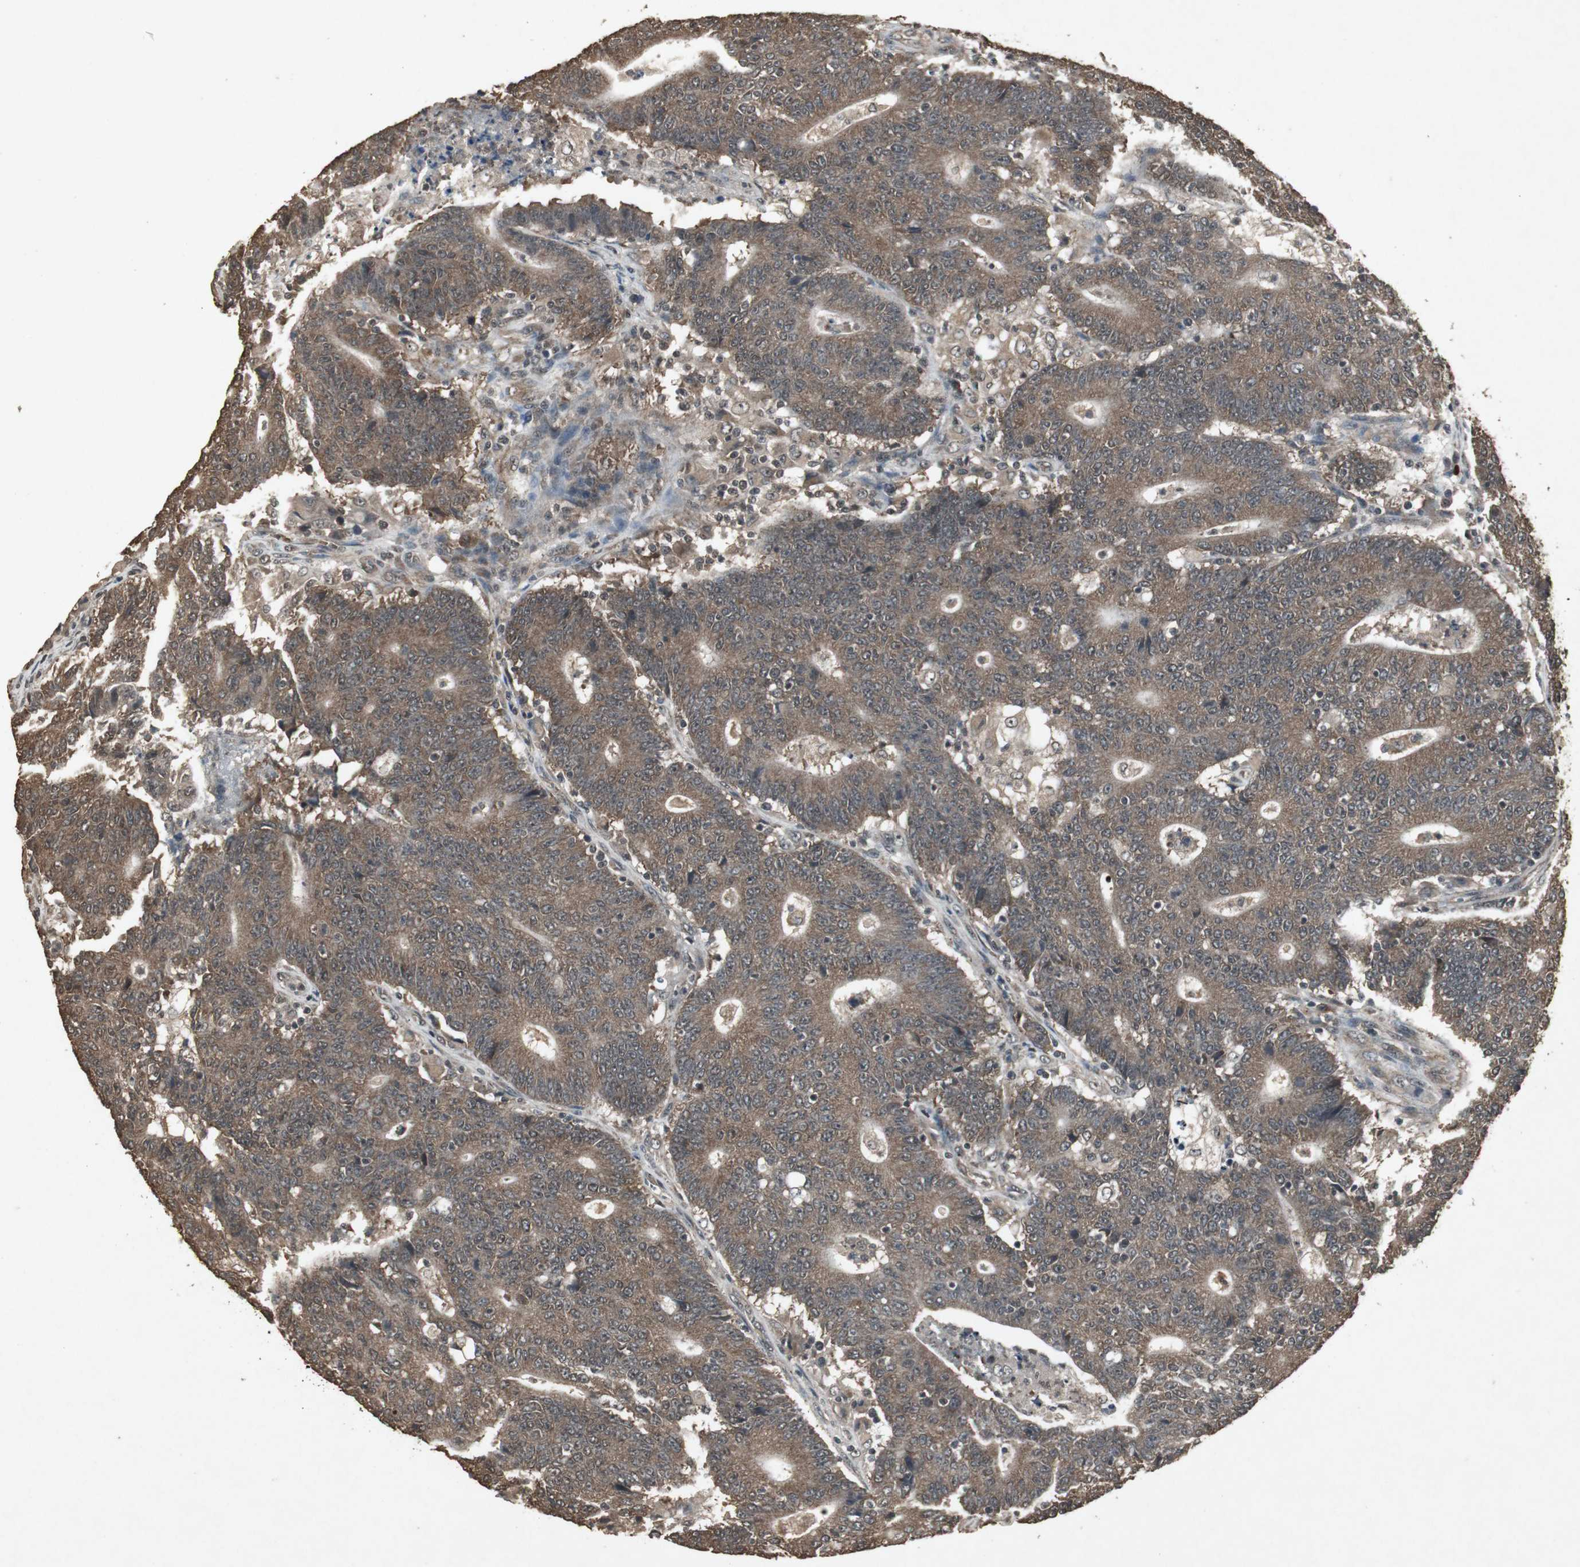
{"staining": {"intensity": "moderate", "quantity": ">75%", "location": "cytoplasmic/membranous,nuclear"}, "tissue": "colorectal cancer", "cell_type": "Tumor cells", "image_type": "cancer", "snomed": [{"axis": "morphology", "description": "Normal tissue, NOS"}, {"axis": "morphology", "description": "Adenocarcinoma, NOS"}, {"axis": "topography", "description": "Colon"}], "caption": "IHC photomicrograph of neoplastic tissue: colorectal adenocarcinoma stained using immunohistochemistry (IHC) shows medium levels of moderate protein expression localized specifically in the cytoplasmic/membranous and nuclear of tumor cells, appearing as a cytoplasmic/membranous and nuclear brown color.", "gene": "EMX1", "patient": {"sex": "female", "age": 75}}